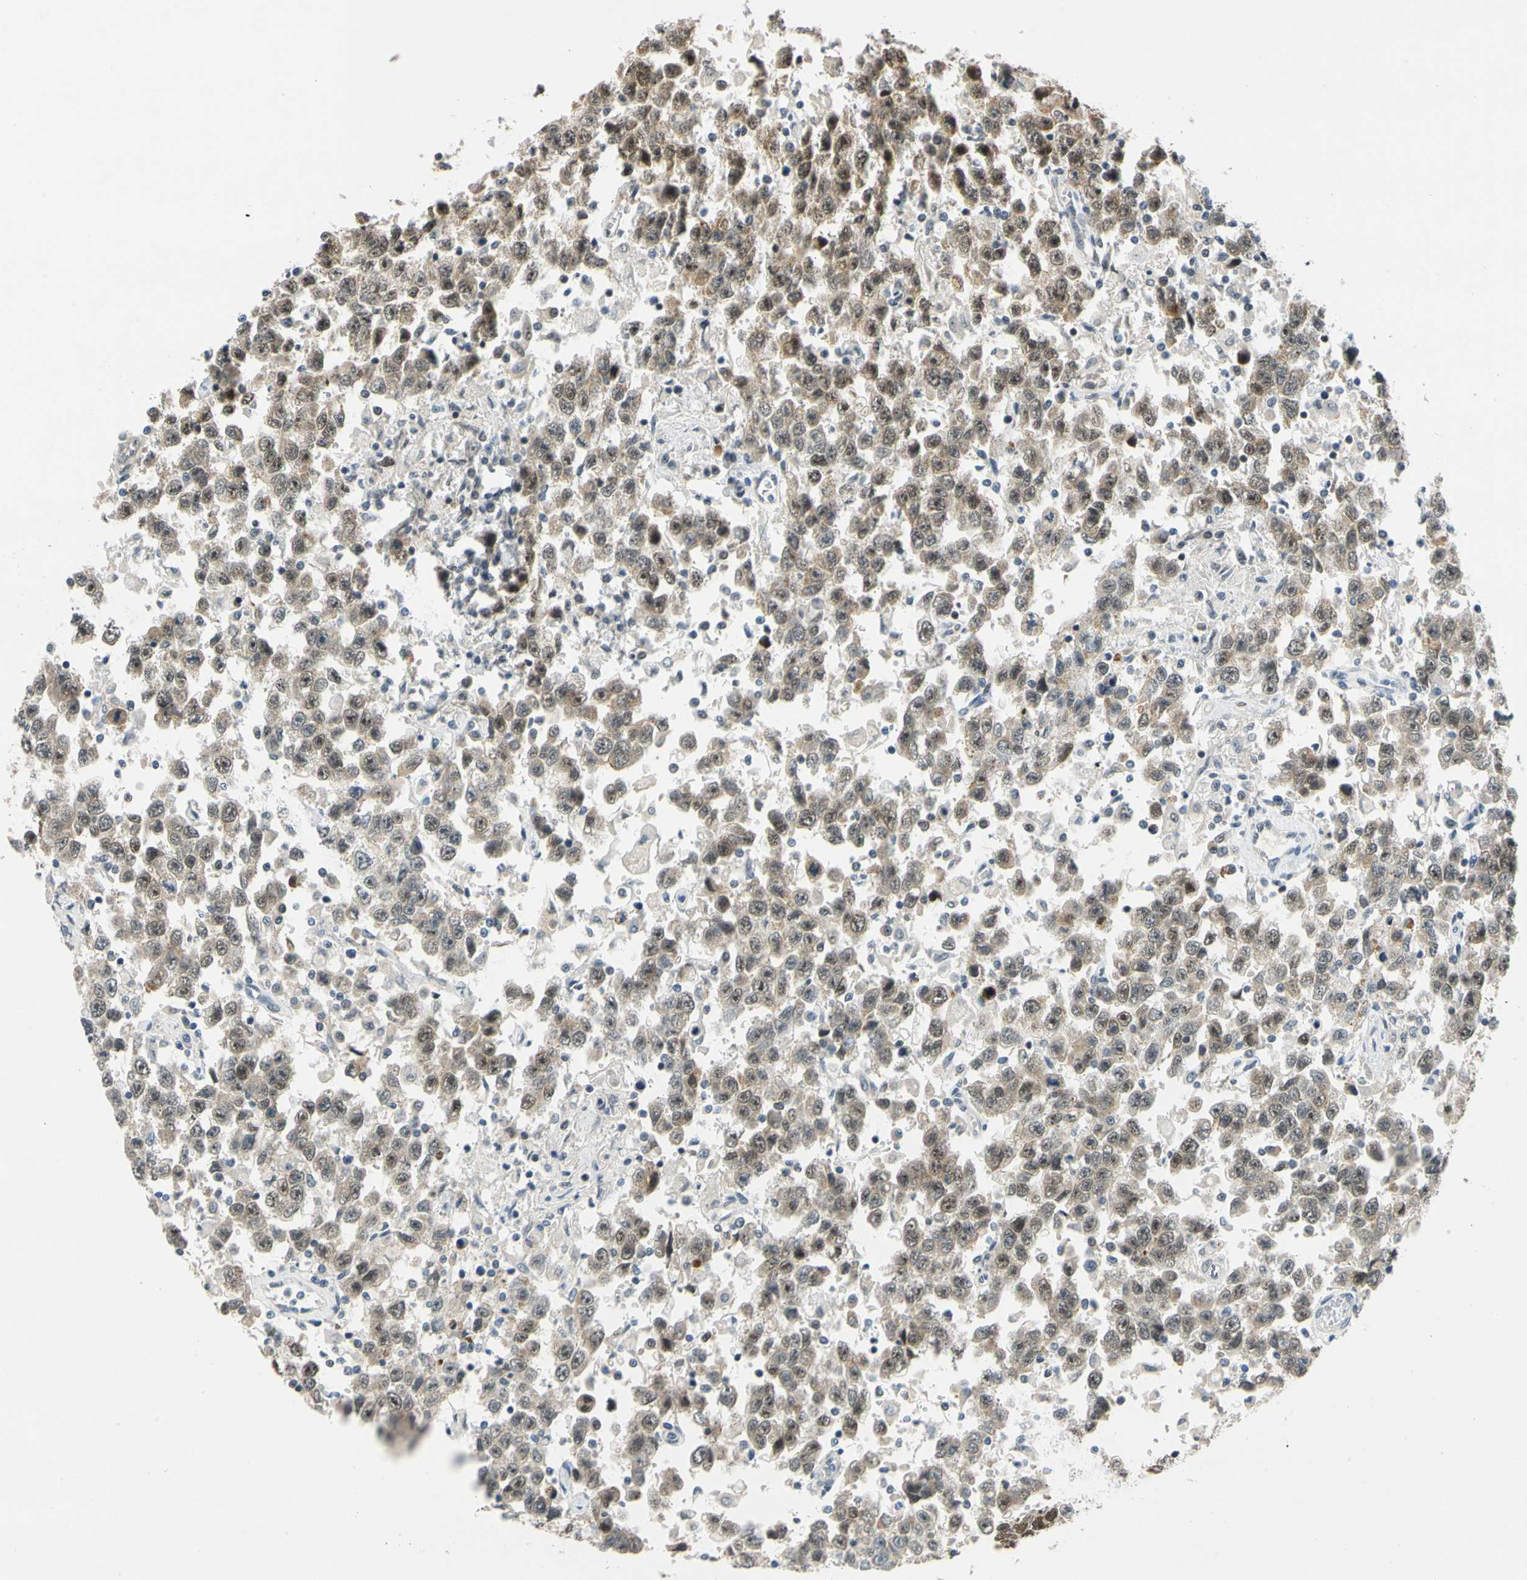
{"staining": {"intensity": "moderate", "quantity": ">75%", "location": "cytoplasmic/membranous,nuclear"}, "tissue": "testis cancer", "cell_type": "Tumor cells", "image_type": "cancer", "snomed": [{"axis": "morphology", "description": "Seminoma, NOS"}, {"axis": "topography", "description": "Testis"}], "caption": "The immunohistochemical stain labels moderate cytoplasmic/membranous and nuclear expression in tumor cells of testis cancer (seminoma) tissue. The protein of interest is shown in brown color, while the nuclei are stained blue.", "gene": "POGZ", "patient": {"sex": "male", "age": 41}}